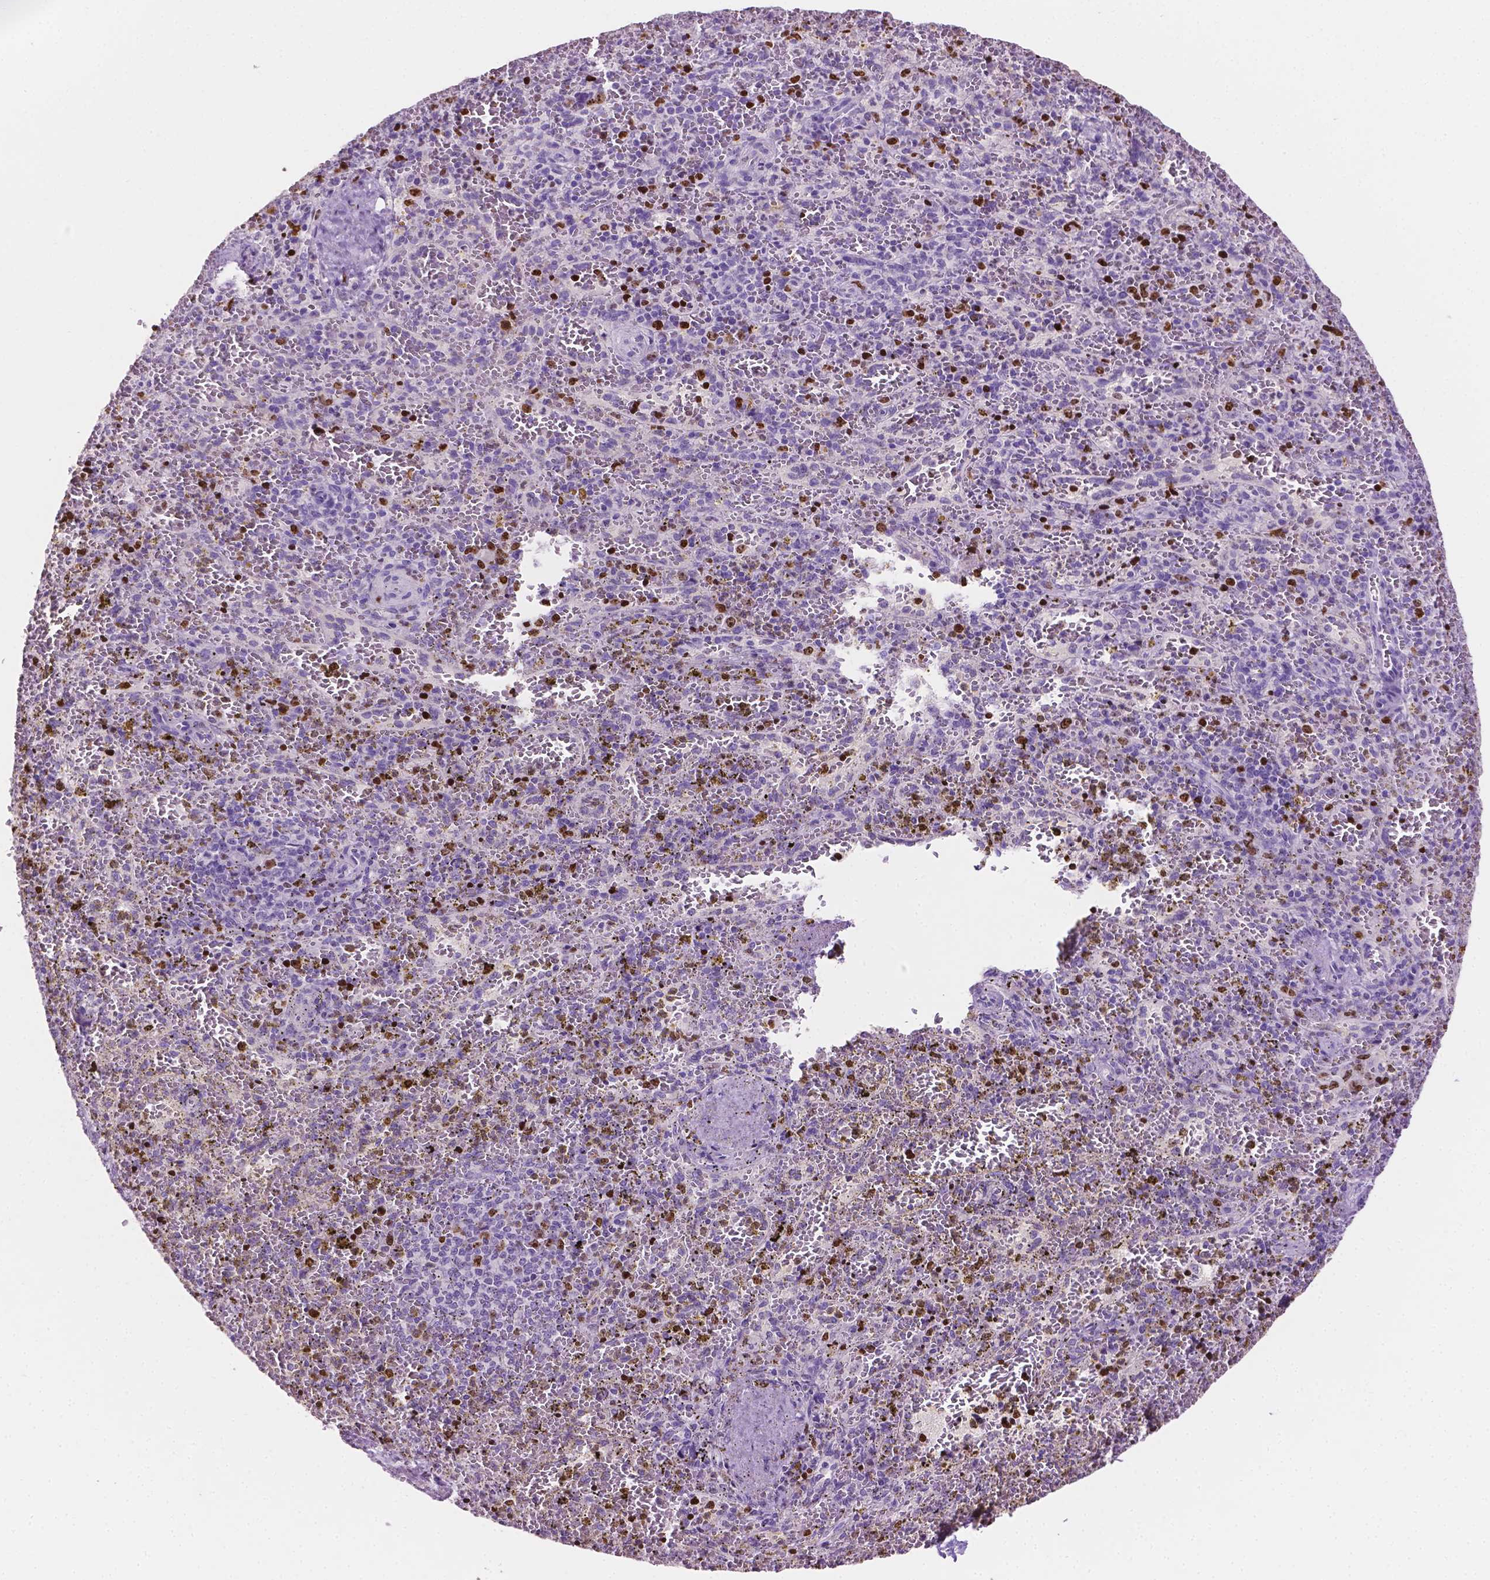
{"staining": {"intensity": "strong", "quantity": "<25%", "location": "nuclear"}, "tissue": "spleen", "cell_type": "Cells in red pulp", "image_type": "normal", "snomed": [{"axis": "morphology", "description": "Normal tissue, NOS"}, {"axis": "topography", "description": "Spleen"}], "caption": "Immunohistochemistry micrograph of unremarkable human spleen stained for a protein (brown), which displays medium levels of strong nuclear staining in approximately <25% of cells in red pulp.", "gene": "SIAH2", "patient": {"sex": "female", "age": 50}}